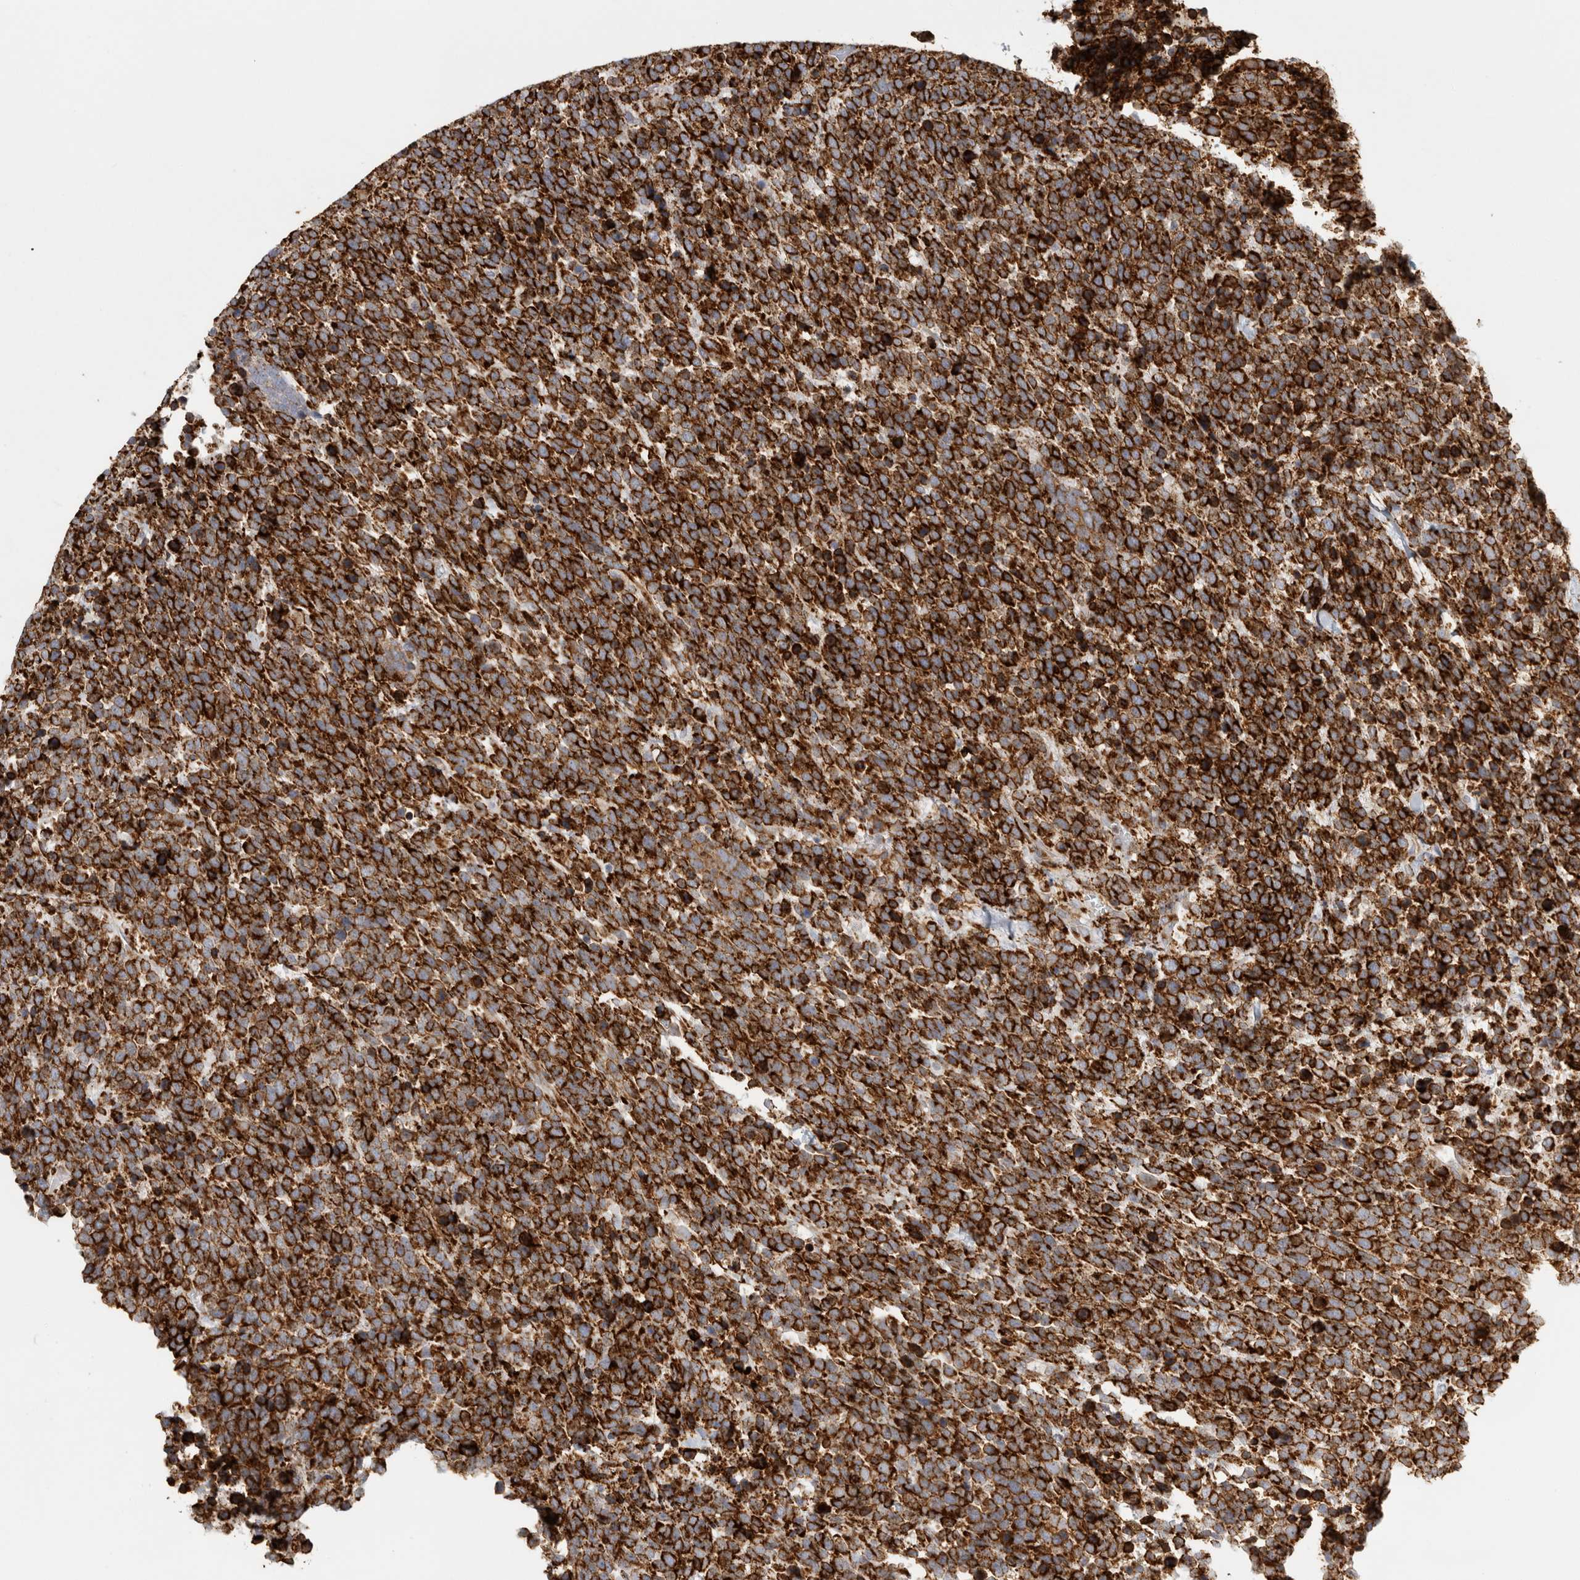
{"staining": {"intensity": "strong", "quantity": ">75%", "location": "cytoplasmic/membranous"}, "tissue": "urothelial cancer", "cell_type": "Tumor cells", "image_type": "cancer", "snomed": [{"axis": "morphology", "description": "Urothelial carcinoma, High grade"}, {"axis": "topography", "description": "Urinary bladder"}], "caption": "An IHC photomicrograph of neoplastic tissue is shown. Protein staining in brown highlights strong cytoplasmic/membranous positivity in urothelial carcinoma (high-grade) within tumor cells.", "gene": "OSTN", "patient": {"sex": "female", "age": 82}}